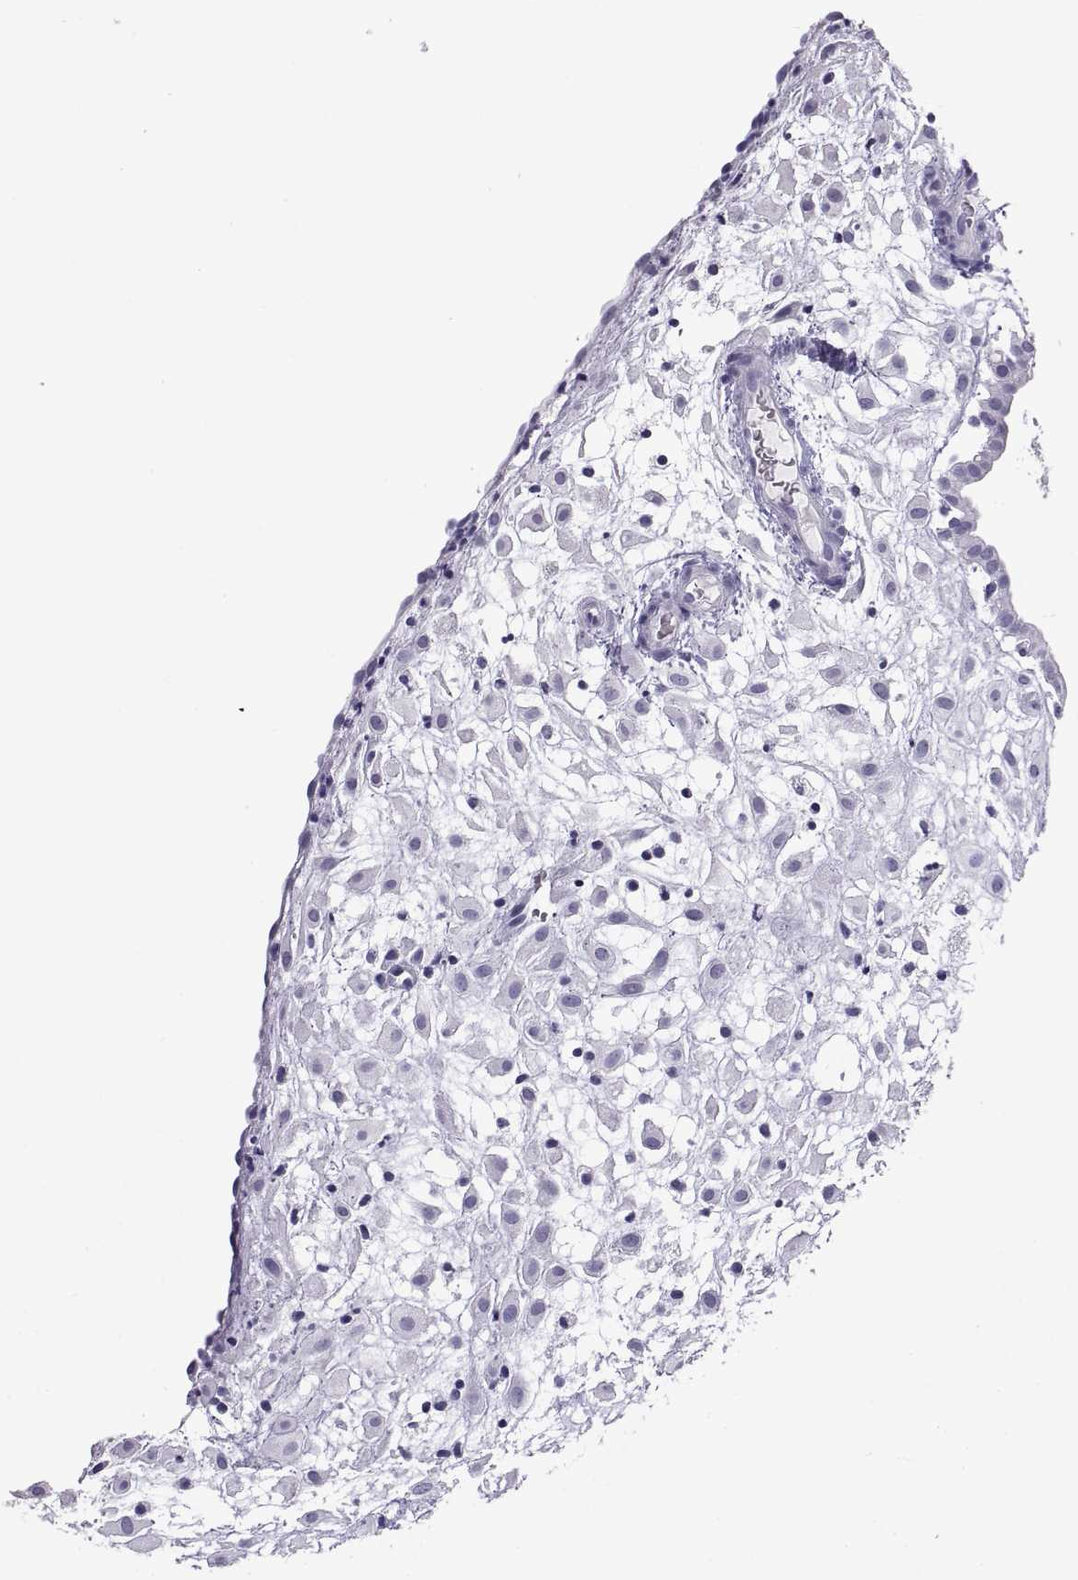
{"staining": {"intensity": "negative", "quantity": "none", "location": "none"}, "tissue": "placenta", "cell_type": "Decidual cells", "image_type": "normal", "snomed": [{"axis": "morphology", "description": "Normal tissue, NOS"}, {"axis": "topography", "description": "Placenta"}], "caption": "Immunohistochemical staining of benign placenta reveals no significant positivity in decidual cells.", "gene": "RLBP1", "patient": {"sex": "female", "age": 24}}